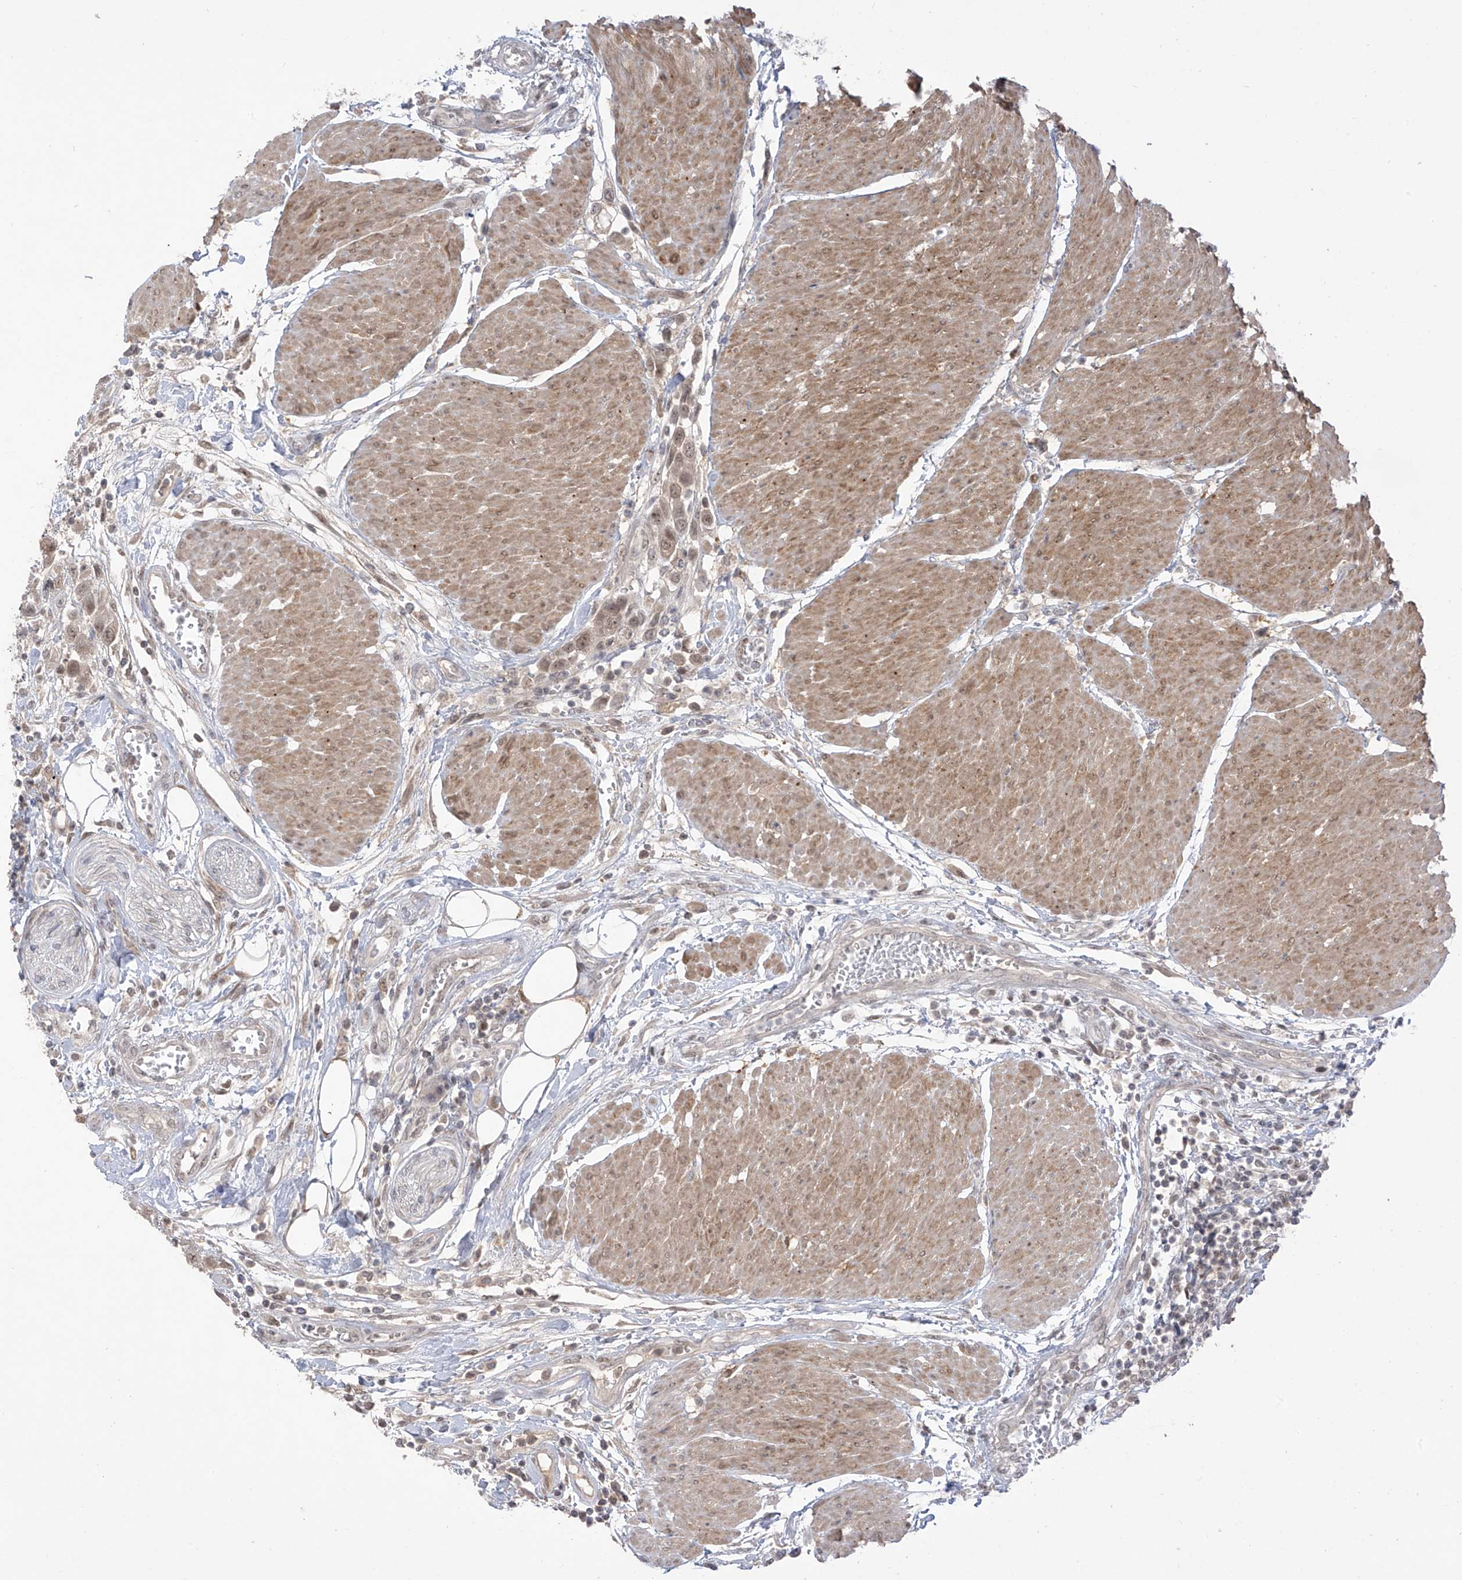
{"staining": {"intensity": "weak", "quantity": ">75%", "location": "nuclear"}, "tissue": "urothelial cancer", "cell_type": "Tumor cells", "image_type": "cancer", "snomed": [{"axis": "morphology", "description": "Urothelial carcinoma, High grade"}, {"axis": "topography", "description": "Urinary bladder"}], "caption": "Approximately >75% of tumor cells in human urothelial cancer reveal weak nuclear protein staining as visualized by brown immunohistochemical staining.", "gene": "OGT", "patient": {"sex": "male", "age": 50}}